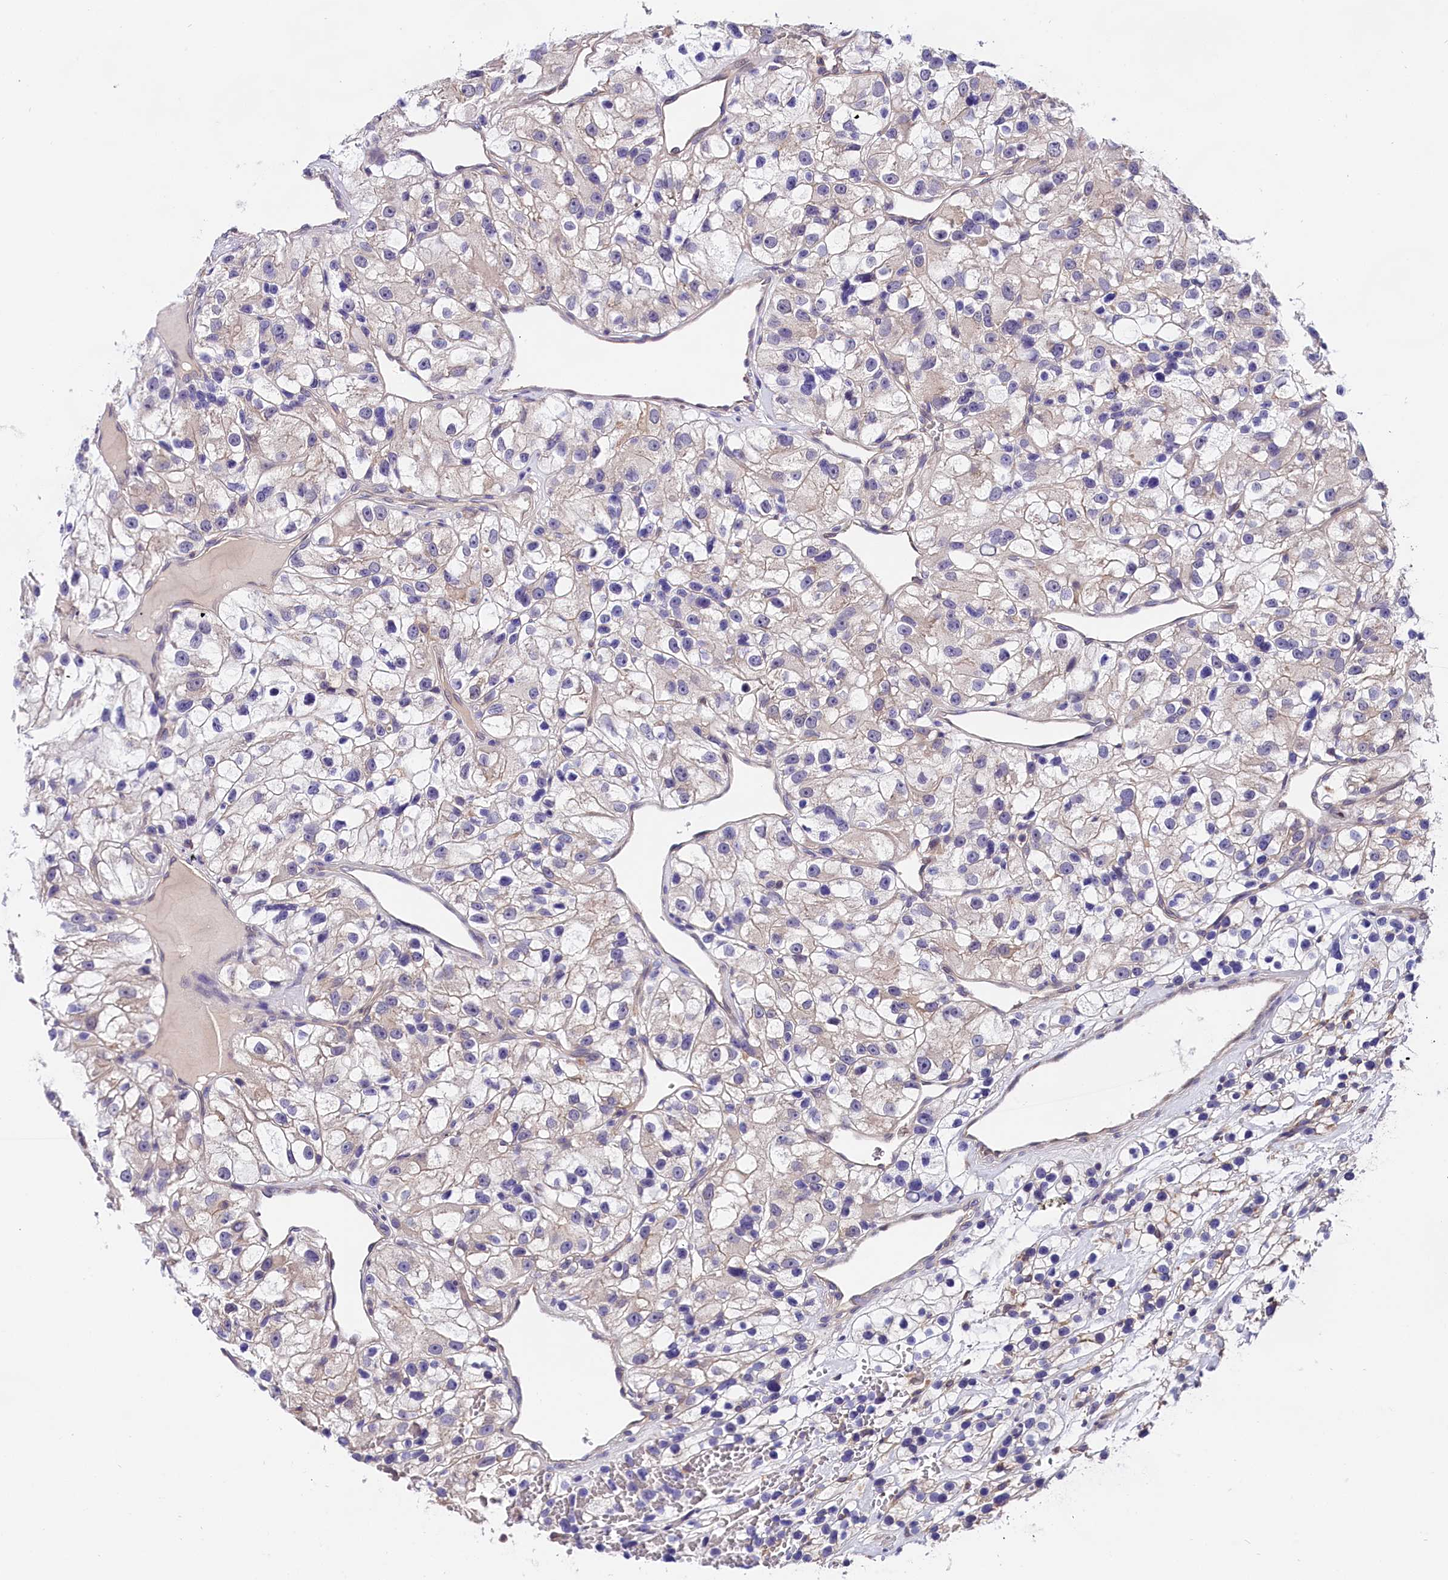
{"staining": {"intensity": "negative", "quantity": "none", "location": "none"}, "tissue": "renal cancer", "cell_type": "Tumor cells", "image_type": "cancer", "snomed": [{"axis": "morphology", "description": "Adenocarcinoma, NOS"}, {"axis": "topography", "description": "Kidney"}], "caption": "Immunohistochemistry of adenocarcinoma (renal) reveals no positivity in tumor cells.", "gene": "OAS3", "patient": {"sex": "female", "age": 57}}